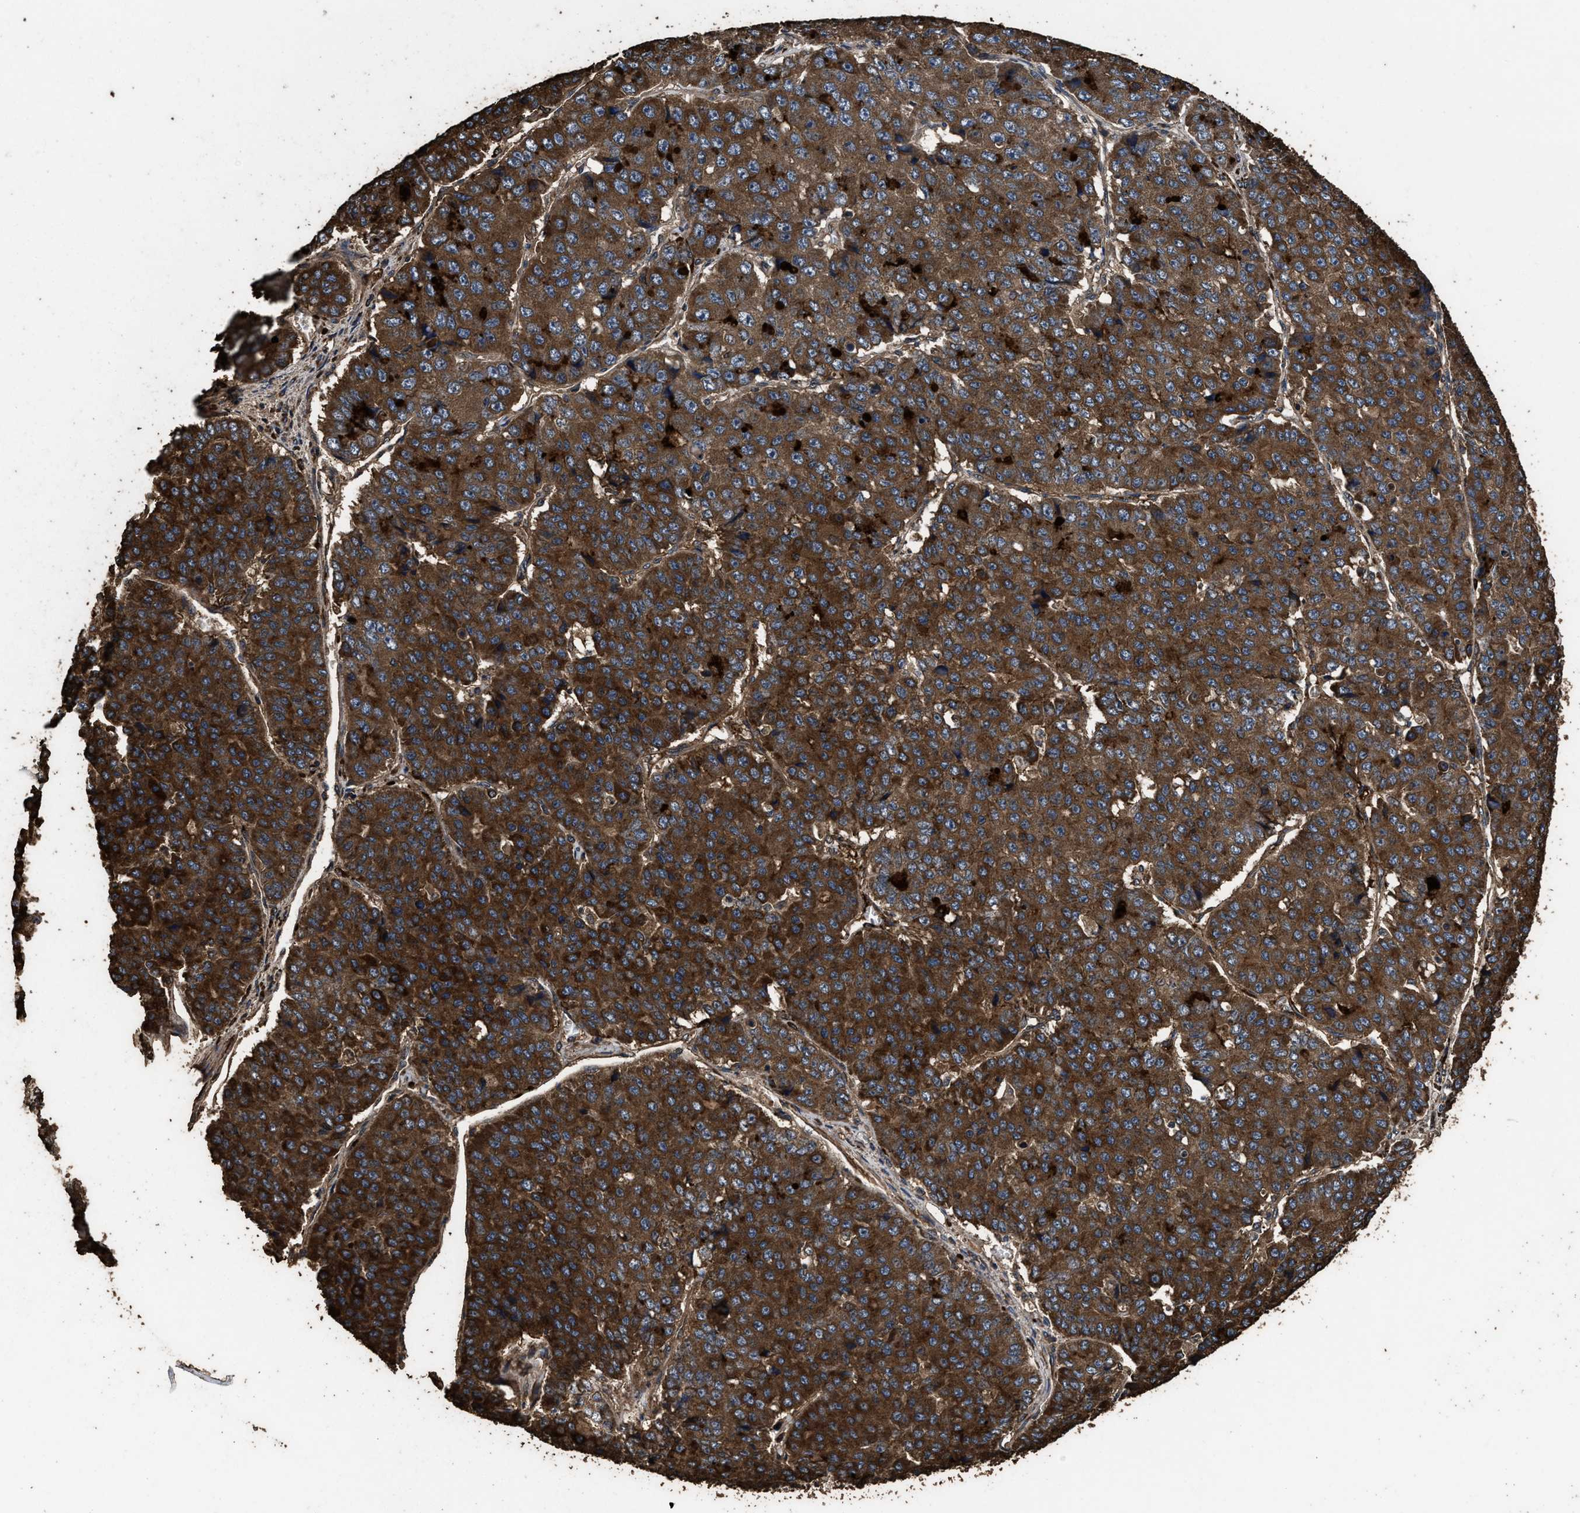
{"staining": {"intensity": "strong", "quantity": ">75%", "location": "cytoplasmic/membranous"}, "tissue": "pancreatic cancer", "cell_type": "Tumor cells", "image_type": "cancer", "snomed": [{"axis": "morphology", "description": "Adenocarcinoma, NOS"}, {"axis": "topography", "description": "Pancreas"}], "caption": "IHC staining of pancreatic adenocarcinoma, which reveals high levels of strong cytoplasmic/membranous expression in approximately >75% of tumor cells indicating strong cytoplasmic/membranous protein staining. The staining was performed using DAB (brown) for protein detection and nuclei were counterstained in hematoxylin (blue).", "gene": "ZMYND19", "patient": {"sex": "male", "age": 50}}